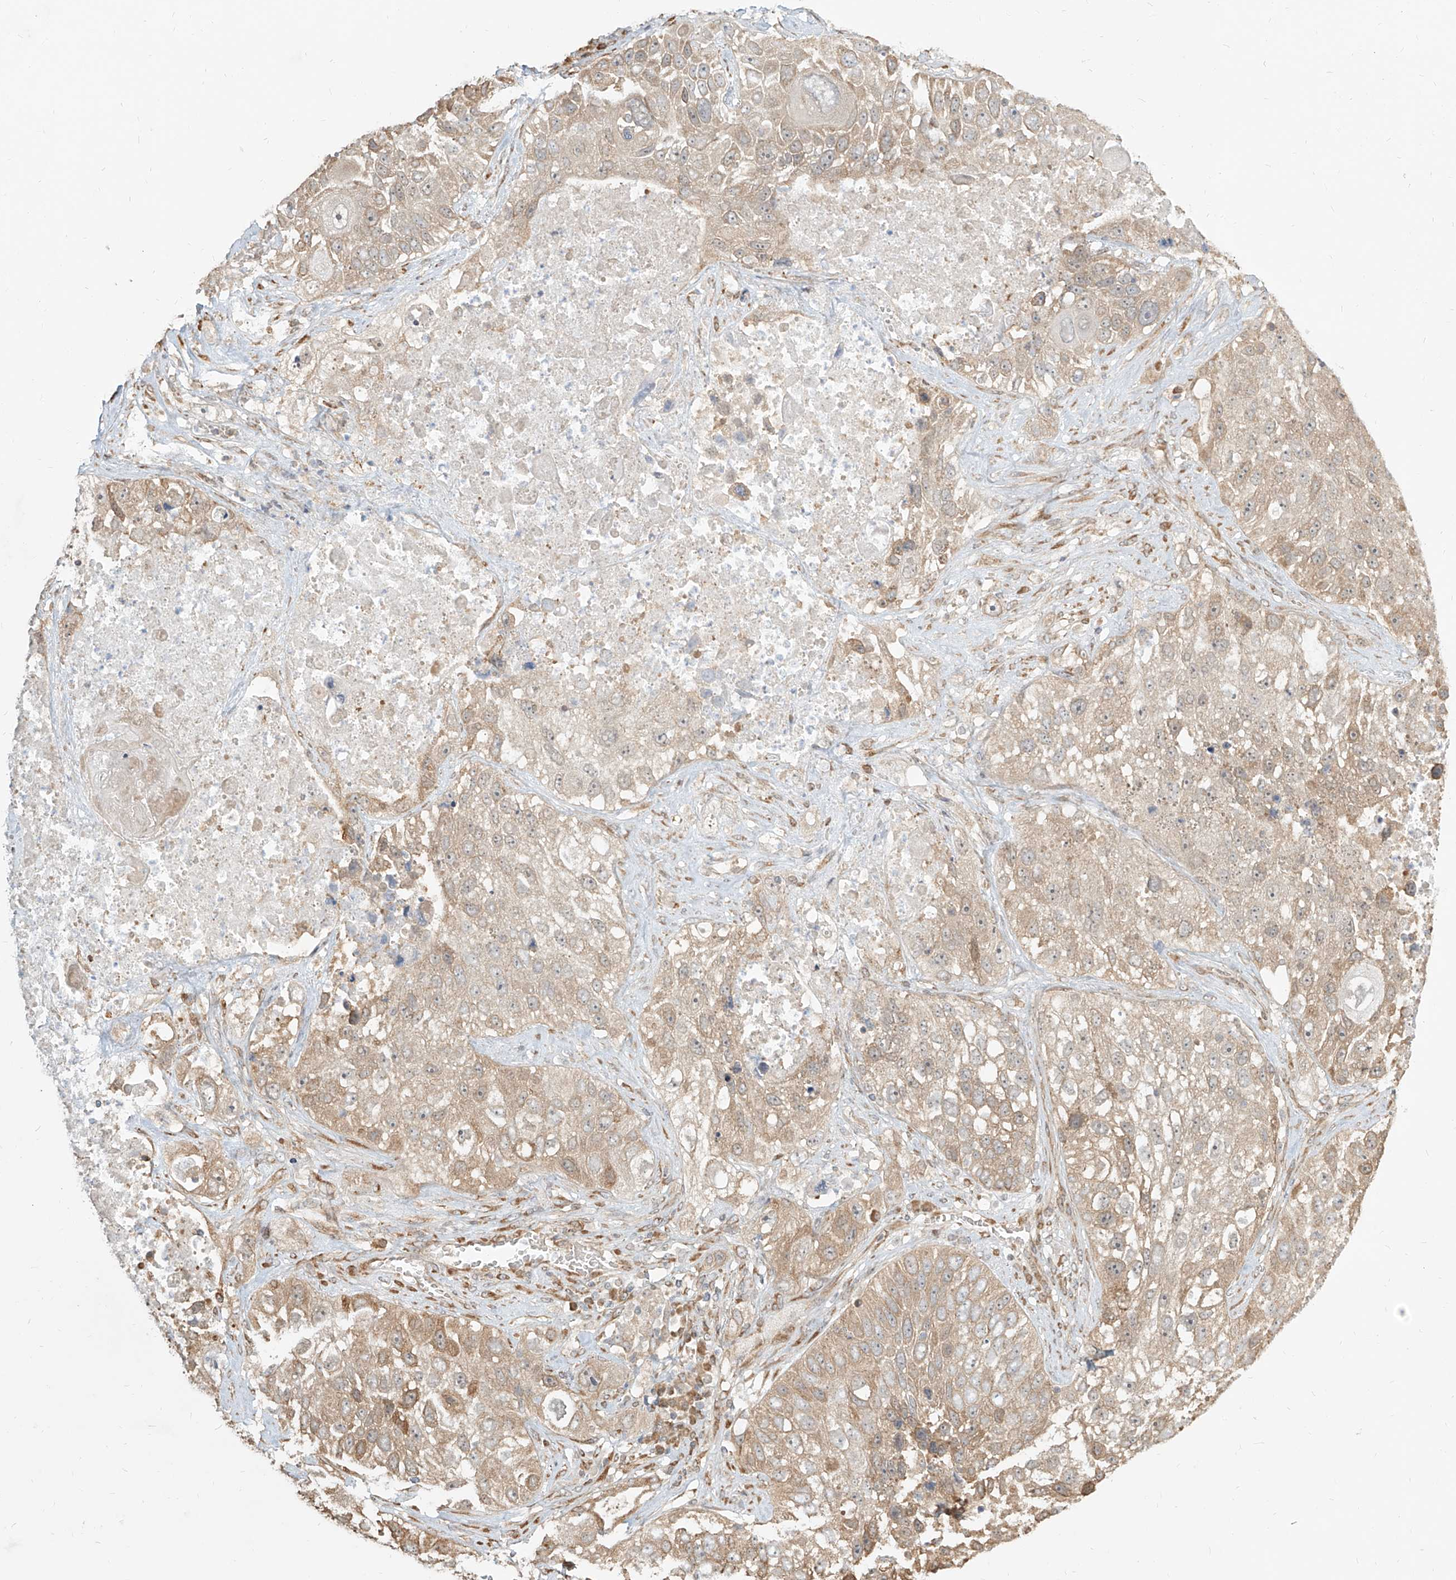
{"staining": {"intensity": "weak", "quantity": ">75%", "location": "cytoplasmic/membranous"}, "tissue": "lung cancer", "cell_type": "Tumor cells", "image_type": "cancer", "snomed": [{"axis": "morphology", "description": "Squamous cell carcinoma, NOS"}, {"axis": "topography", "description": "Lung"}], "caption": "Squamous cell carcinoma (lung) stained with immunohistochemistry (IHC) displays weak cytoplasmic/membranous positivity in approximately >75% of tumor cells.", "gene": "UBE2K", "patient": {"sex": "male", "age": 61}}